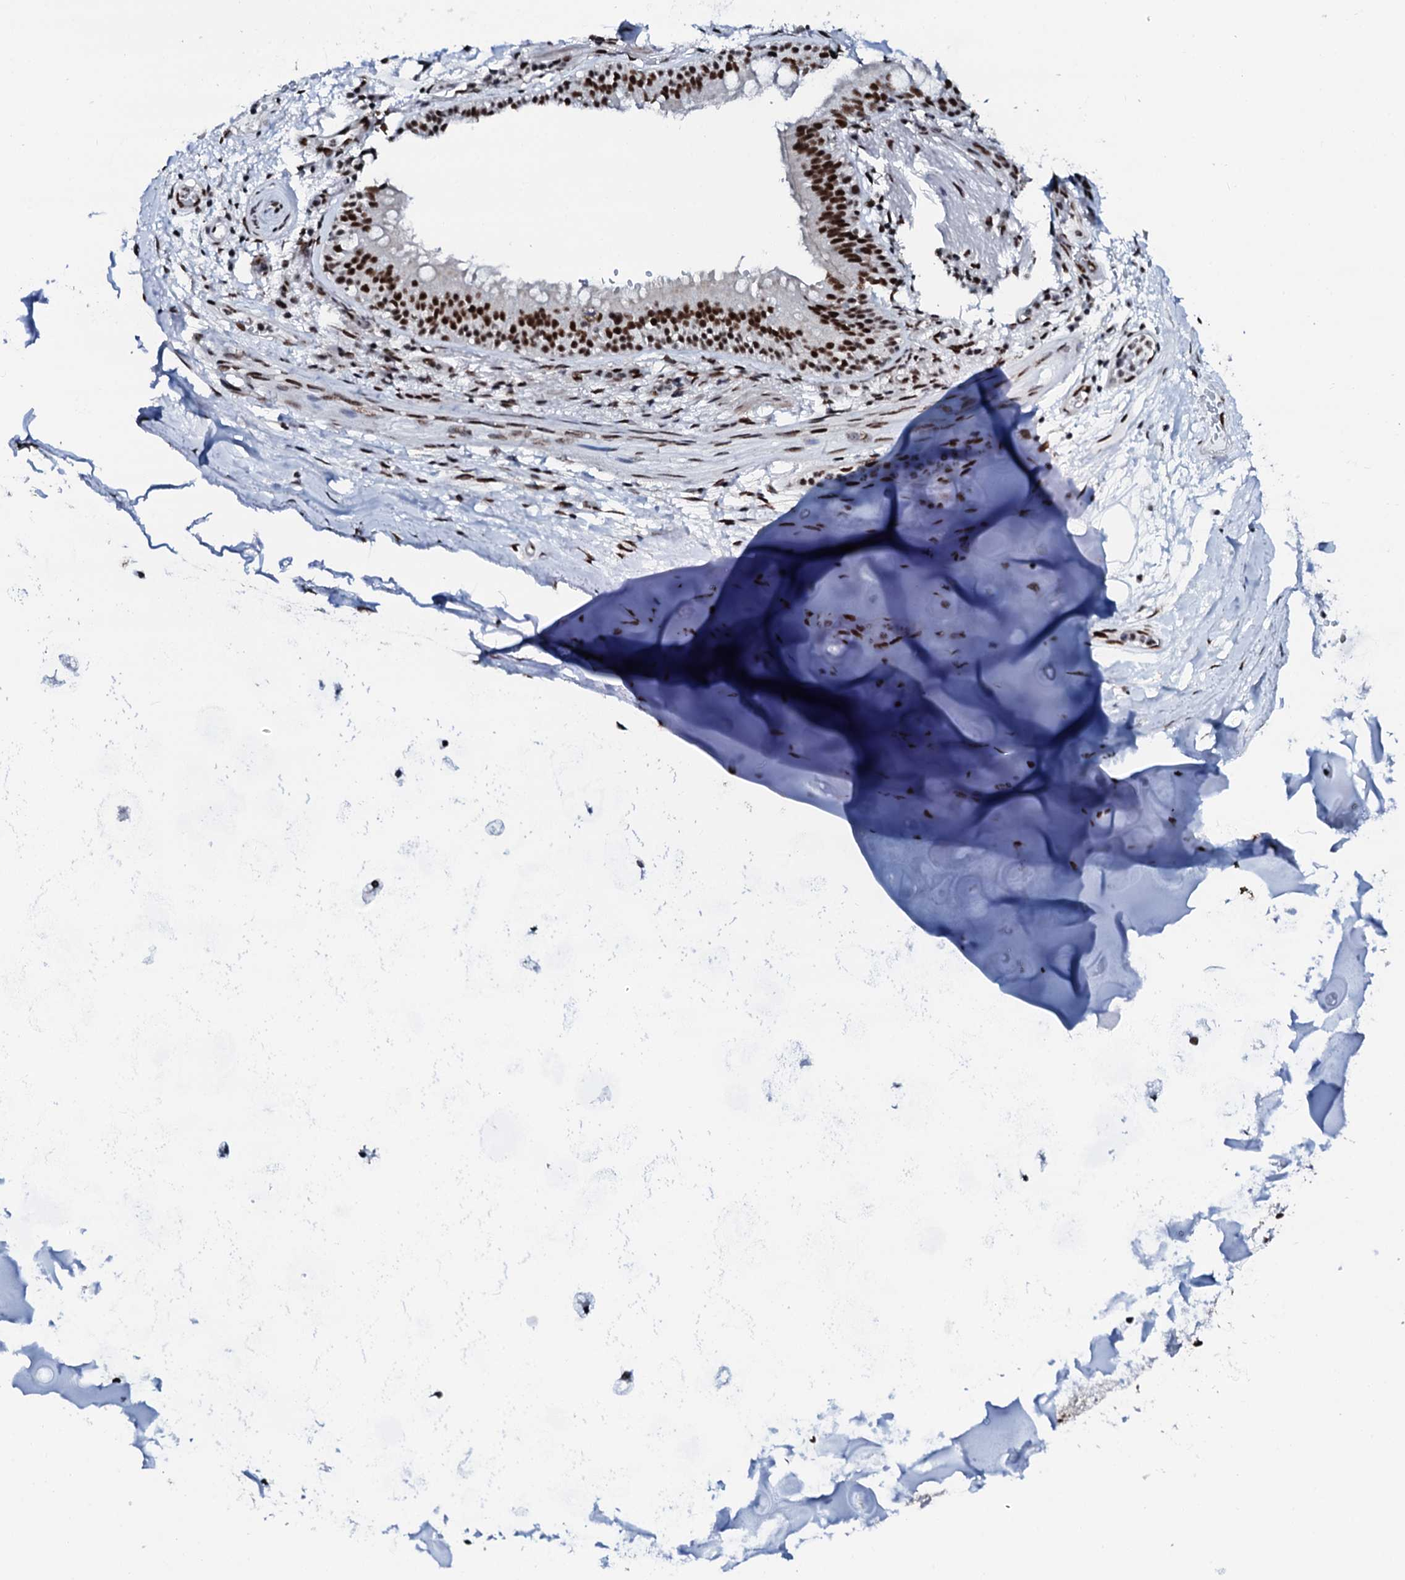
{"staining": {"intensity": "strong", "quantity": ">75%", "location": "nuclear"}, "tissue": "adipose tissue", "cell_type": "Adipocytes", "image_type": "normal", "snomed": [{"axis": "morphology", "description": "Normal tissue, NOS"}, {"axis": "topography", "description": "Lymph node"}, {"axis": "topography", "description": "Cartilage tissue"}, {"axis": "topography", "description": "Bronchus"}], "caption": "High-magnification brightfield microscopy of benign adipose tissue stained with DAB (brown) and counterstained with hematoxylin (blue). adipocytes exhibit strong nuclear expression is seen in about>75% of cells. The protein is stained brown, and the nuclei are stained in blue (DAB (3,3'-diaminobenzidine) IHC with brightfield microscopy, high magnification).", "gene": "NKAPD1", "patient": {"sex": "male", "age": 63}}